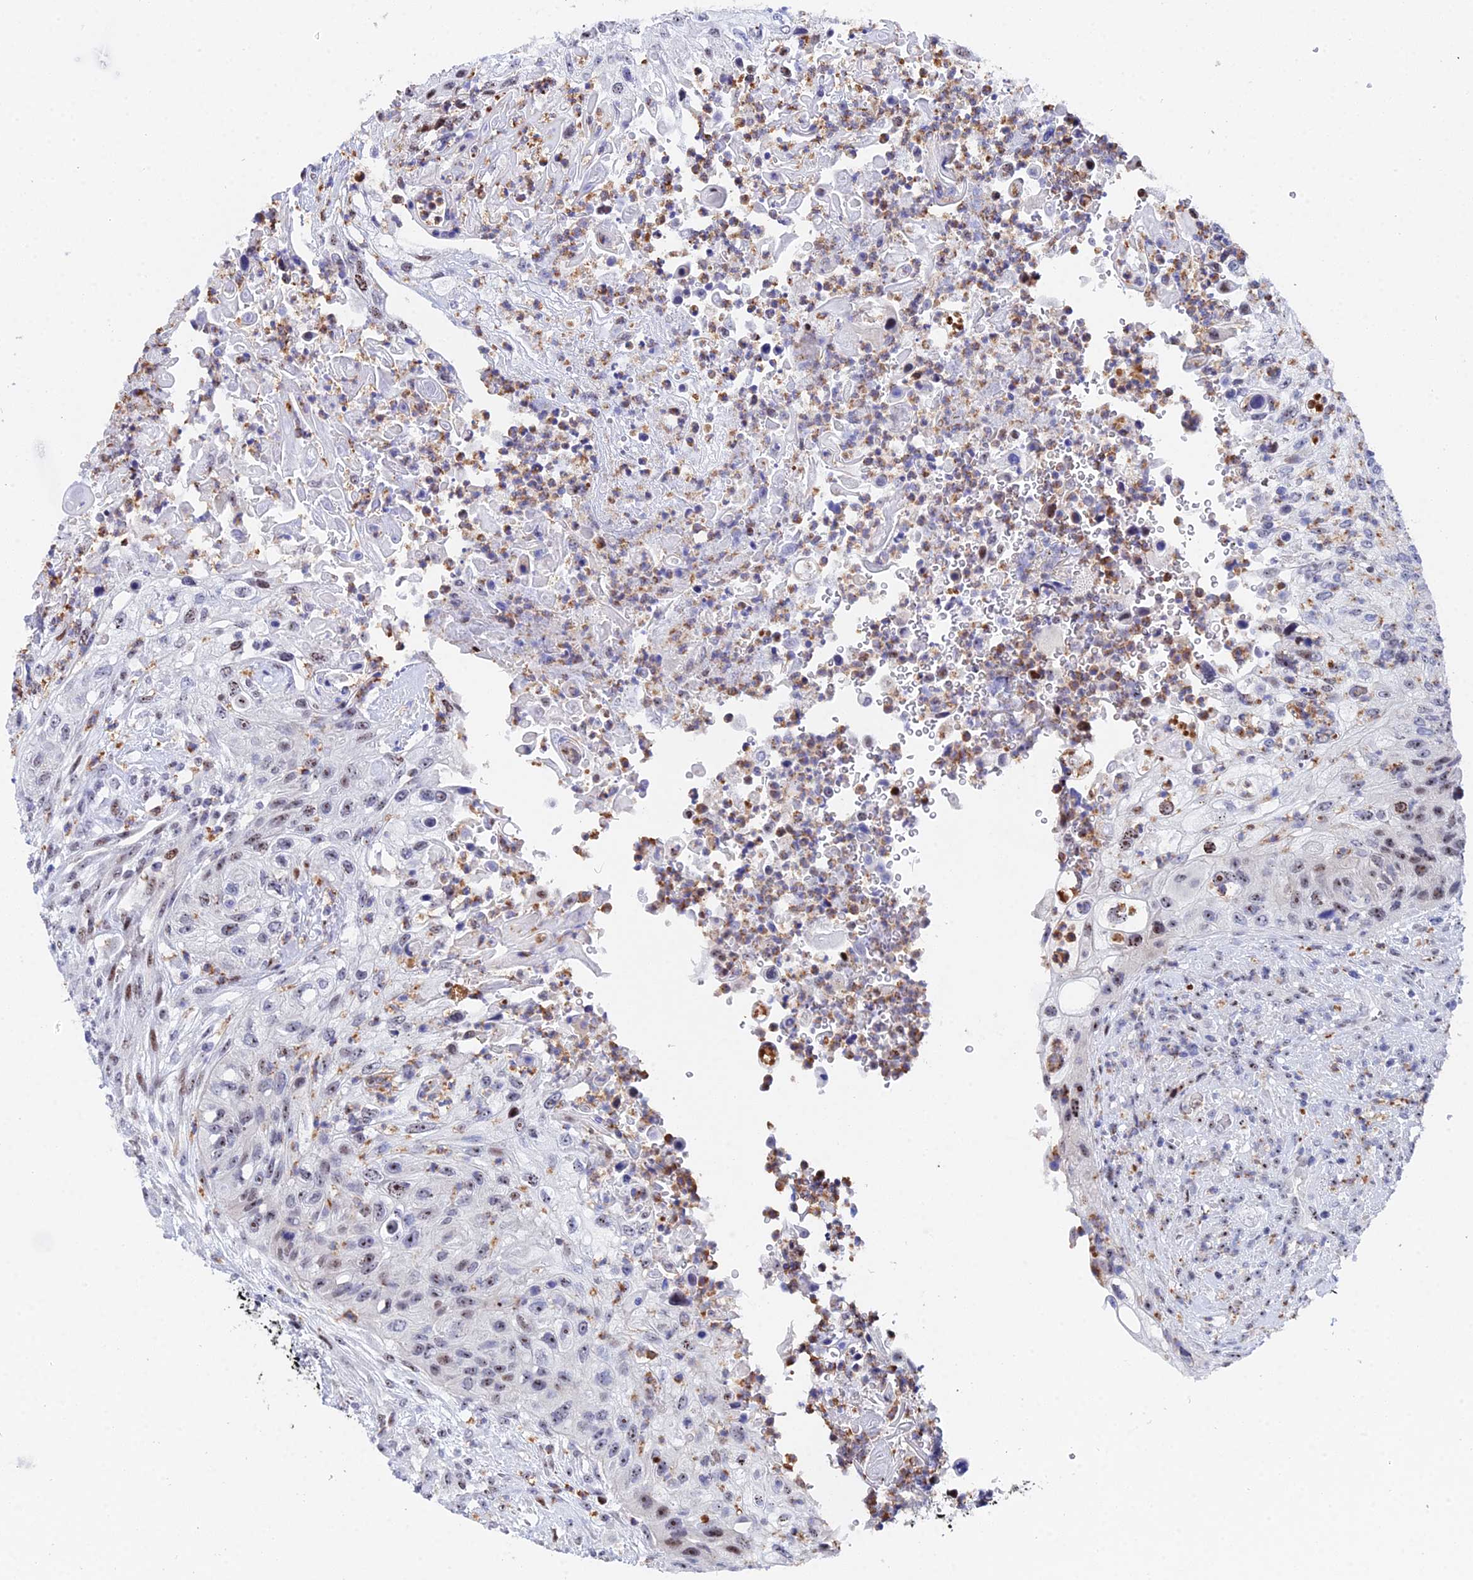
{"staining": {"intensity": "moderate", "quantity": "<25%", "location": "nuclear"}, "tissue": "urothelial cancer", "cell_type": "Tumor cells", "image_type": "cancer", "snomed": [{"axis": "morphology", "description": "Urothelial carcinoma, High grade"}, {"axis": "topography", "description": "Urinary bladder"}], "caption": "A brown stain shows moderate nuclear positivity of a protein in urothelial cancer tumor cells.", "gene": "TIFA", "patient": {"sex": "female", "age": 60}}